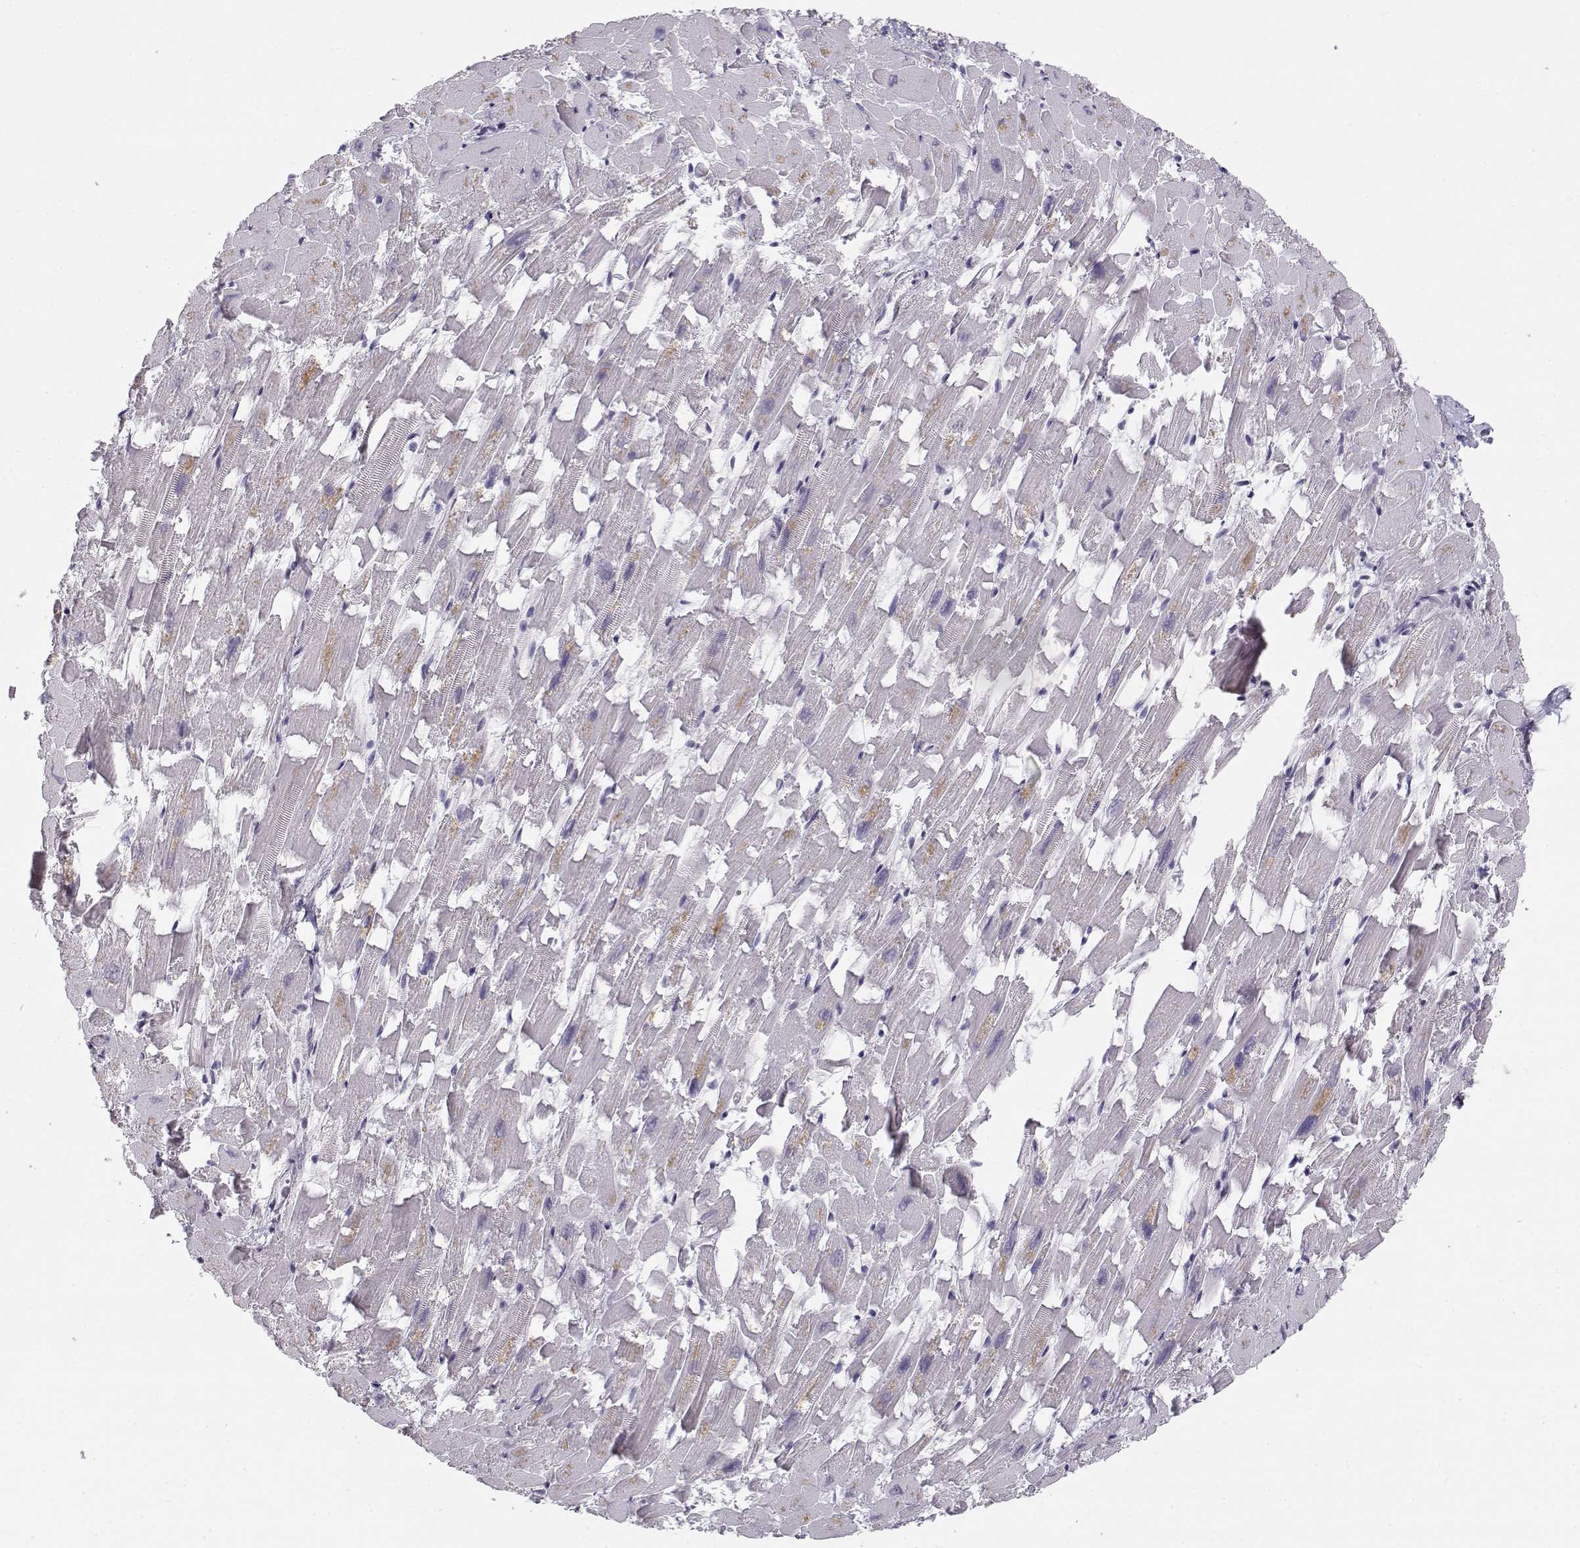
{"staining": {"intensity": "negative", "quantity": "none", "location": "none"}, "tissue": "heart muscle", "cell_type": "Cardiomyocytes", "image_type": "normal", "snomed": [{"axis": "morphology", "description": "Normal tissue, NOS"}, {"axis": "topography", "description": "Heart"}], "caption": "IHC of benign human heart muscle demonstrates no staining in cardiomyocytes. (DAB immunohistochemistry (IHC) with hematoxylin counter stain).", "gene": "C16orf86", "patient": {"sex": "female", "age": 64}}